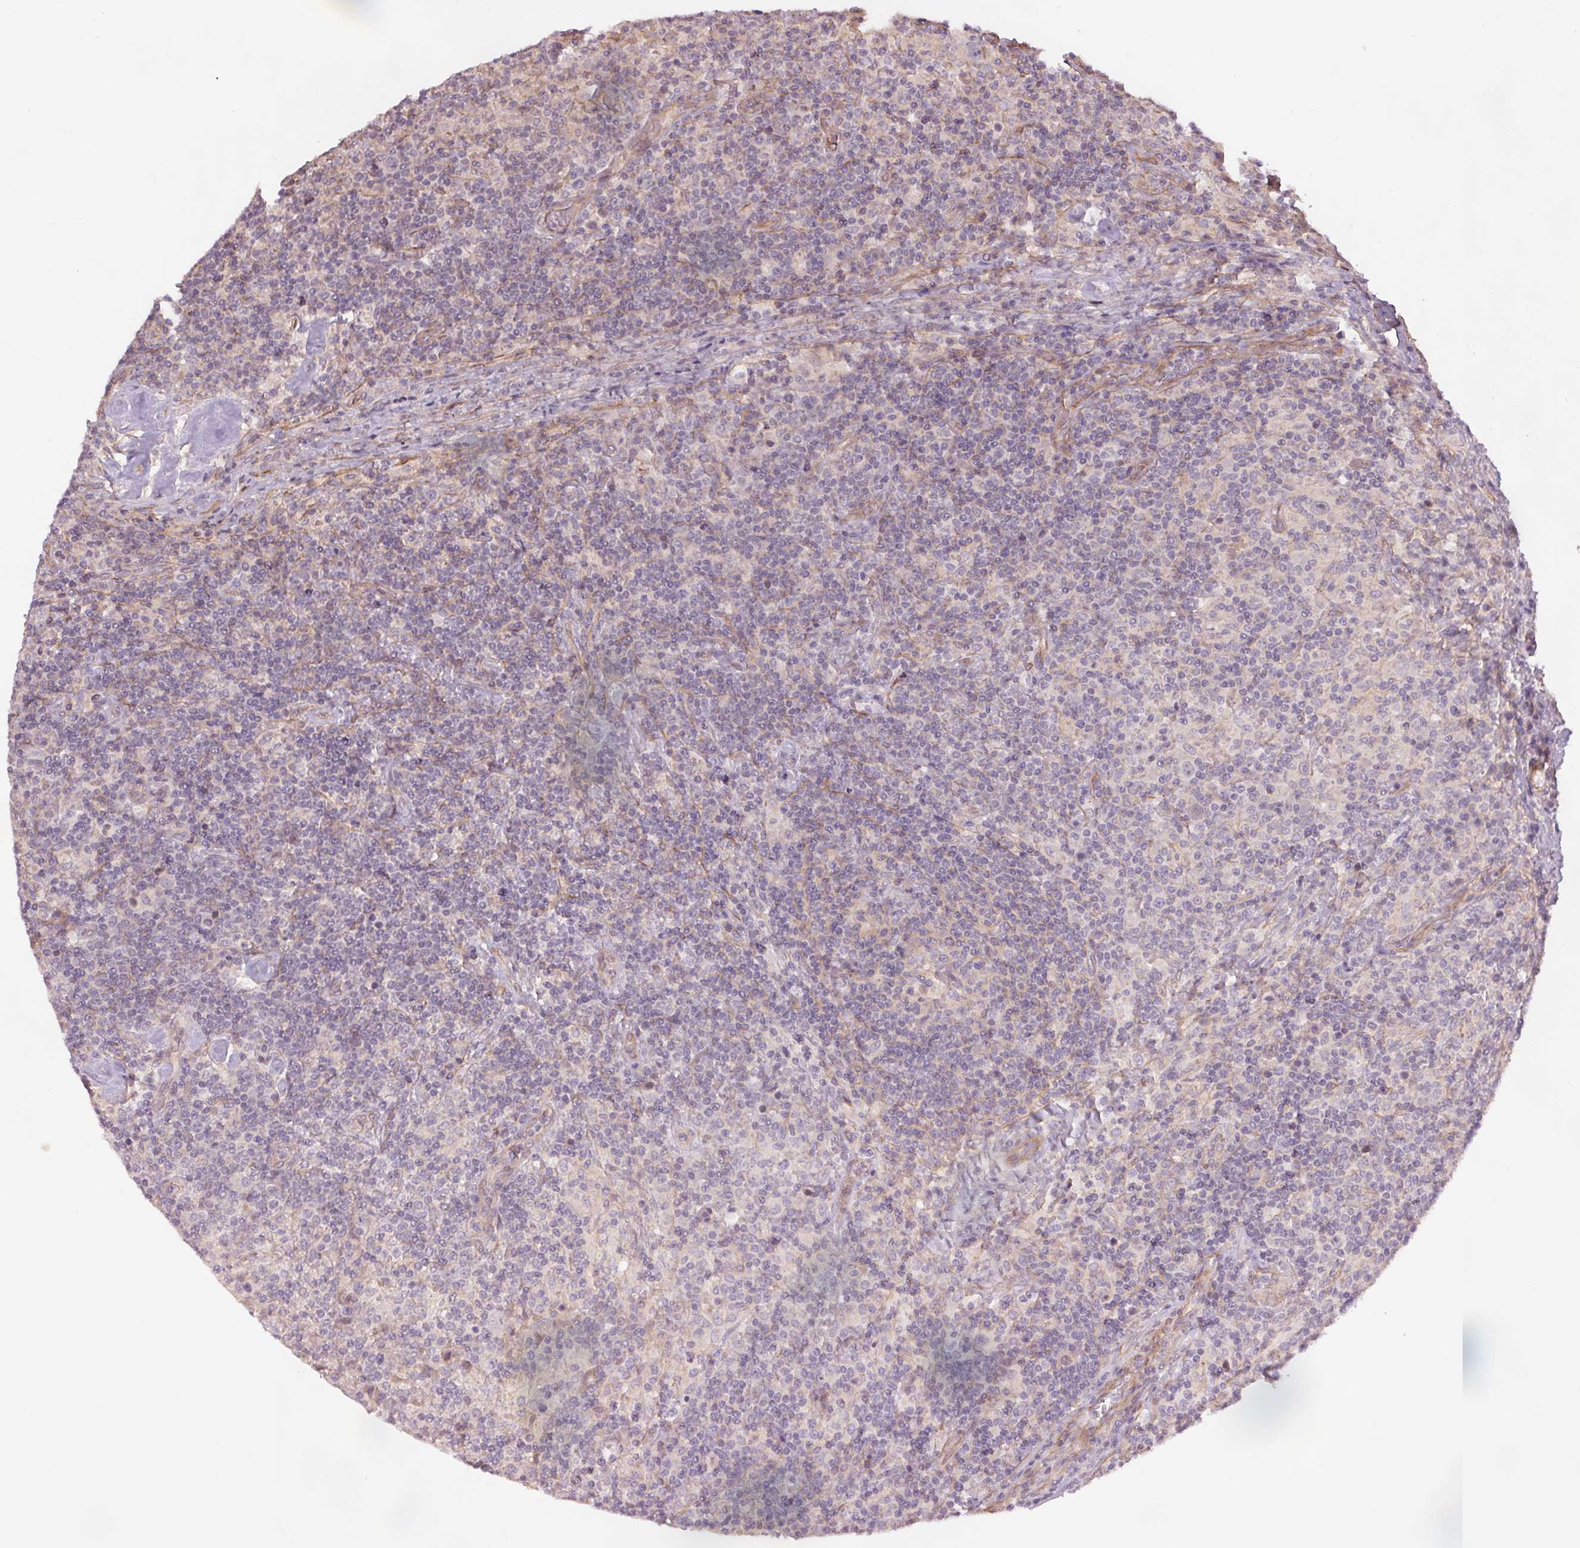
{"staining": {"intensity": "negative", "quantity": "none", "location": "none"}, "tissue": "lymphoma", "cell_type": "Tumor cells", "image_type": "cancer", "snomed": [{"axis": "morphology", "description": "Hodgkin's disease, NOS"}, {"axis": "topography", "description": "Lymph node"}], "caption": "This is an immunohistochemistry micrograph of human Hodgkin's disease. There is no expression in tumor cells.", "gene": "CCSER1", "patient": {"sex": "male", "age": 70}}